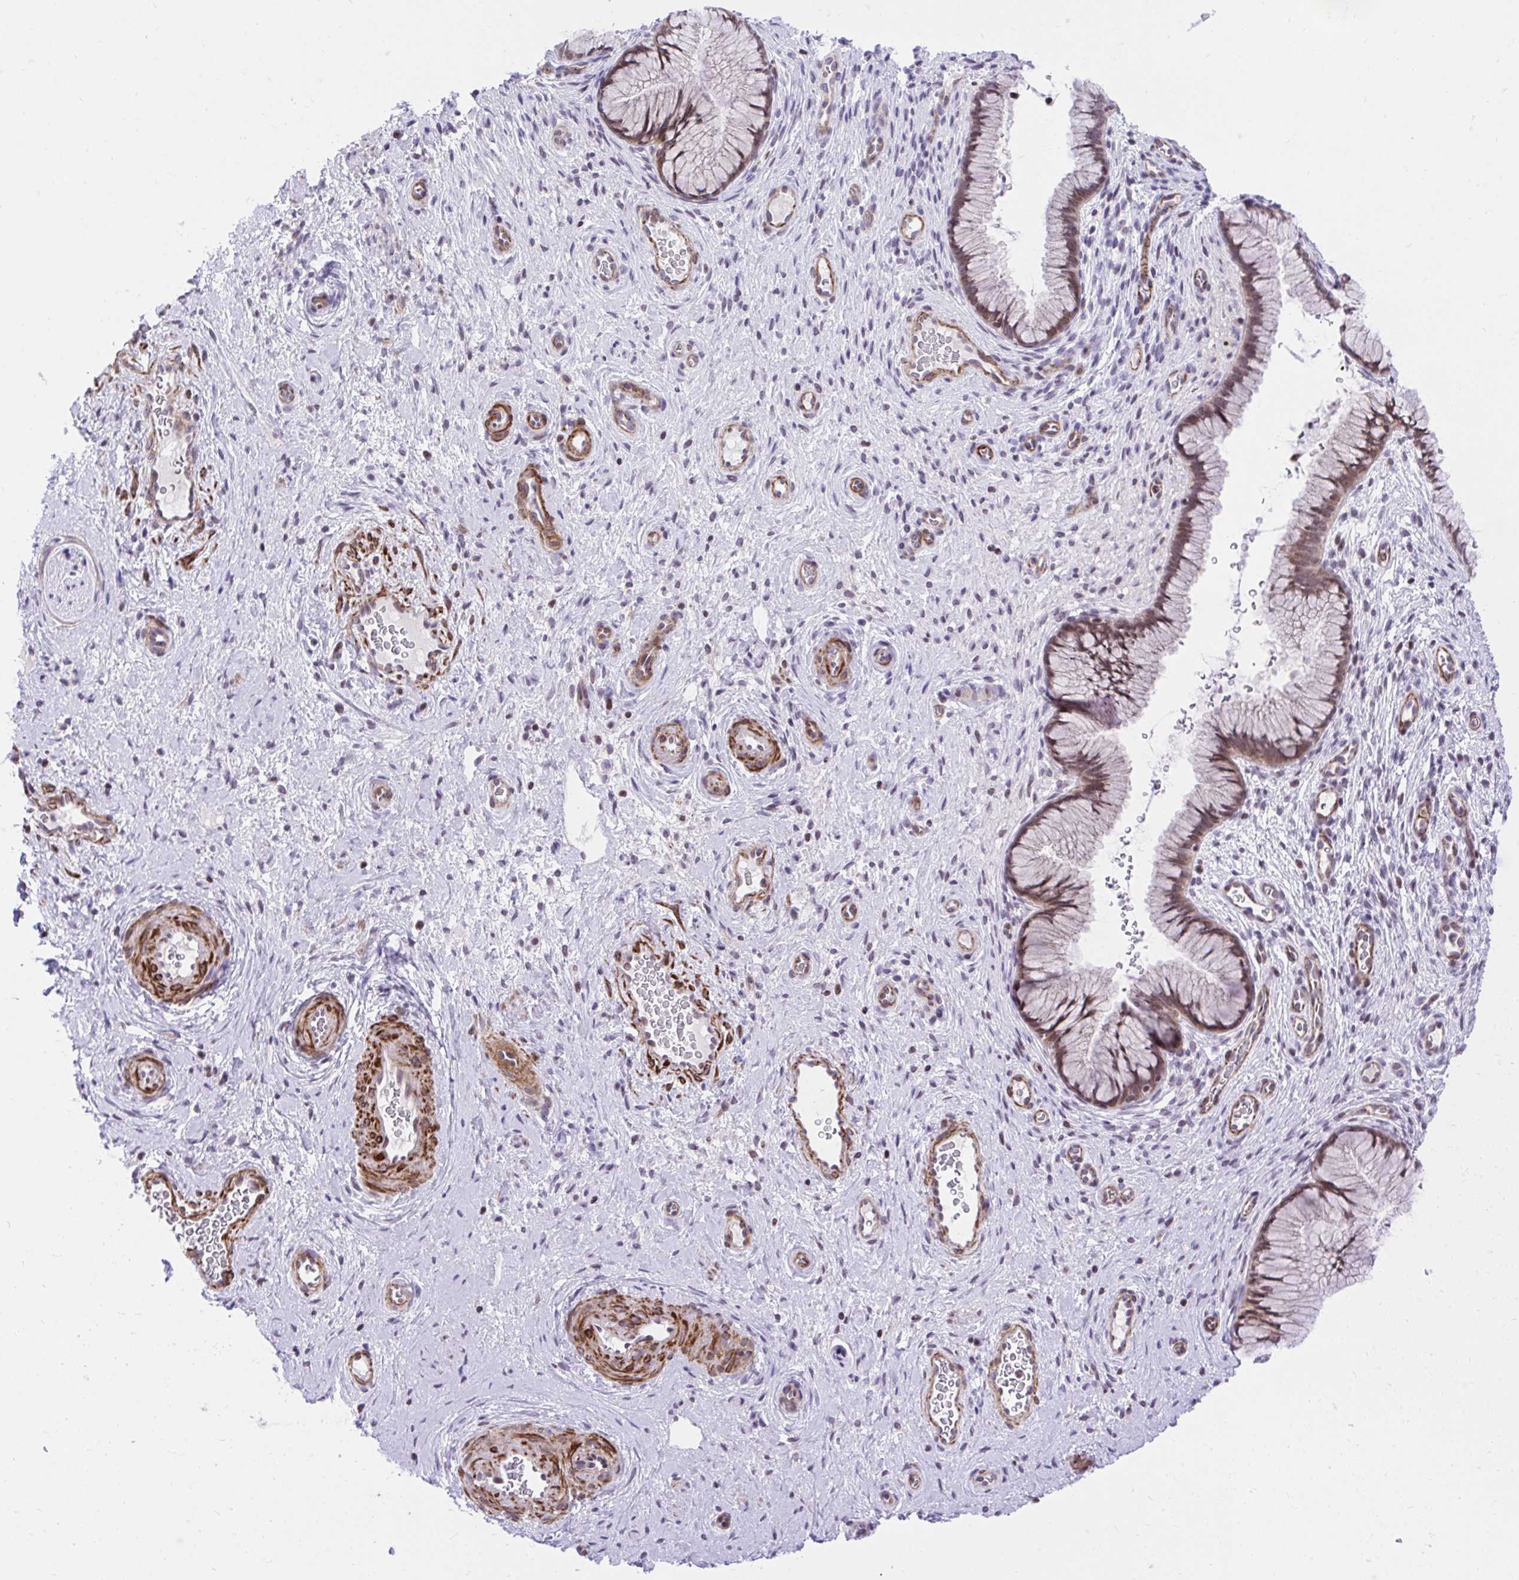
{"staining": {"intensity": "moderate", "quantity": "25%-75%", "location": "cytoplasmic/membranous,nuclear"}, "tissue": "cervix", "cell_type": "Glandular cells", "image_type": "normal", "snomed": [{"axis": "morphology", "description": "Normal tissue, NOS"}, {"axis": "topography", "description": "Cervix"}], "caption": "Protein expression analysis of normal human cervix reveals moderate cytoplasmic/membranous,nuclear staining in approximately 25%-75% of glandular cells.", "gene": "KCNN4", "patient": {"sex": "female", "age": 34}}